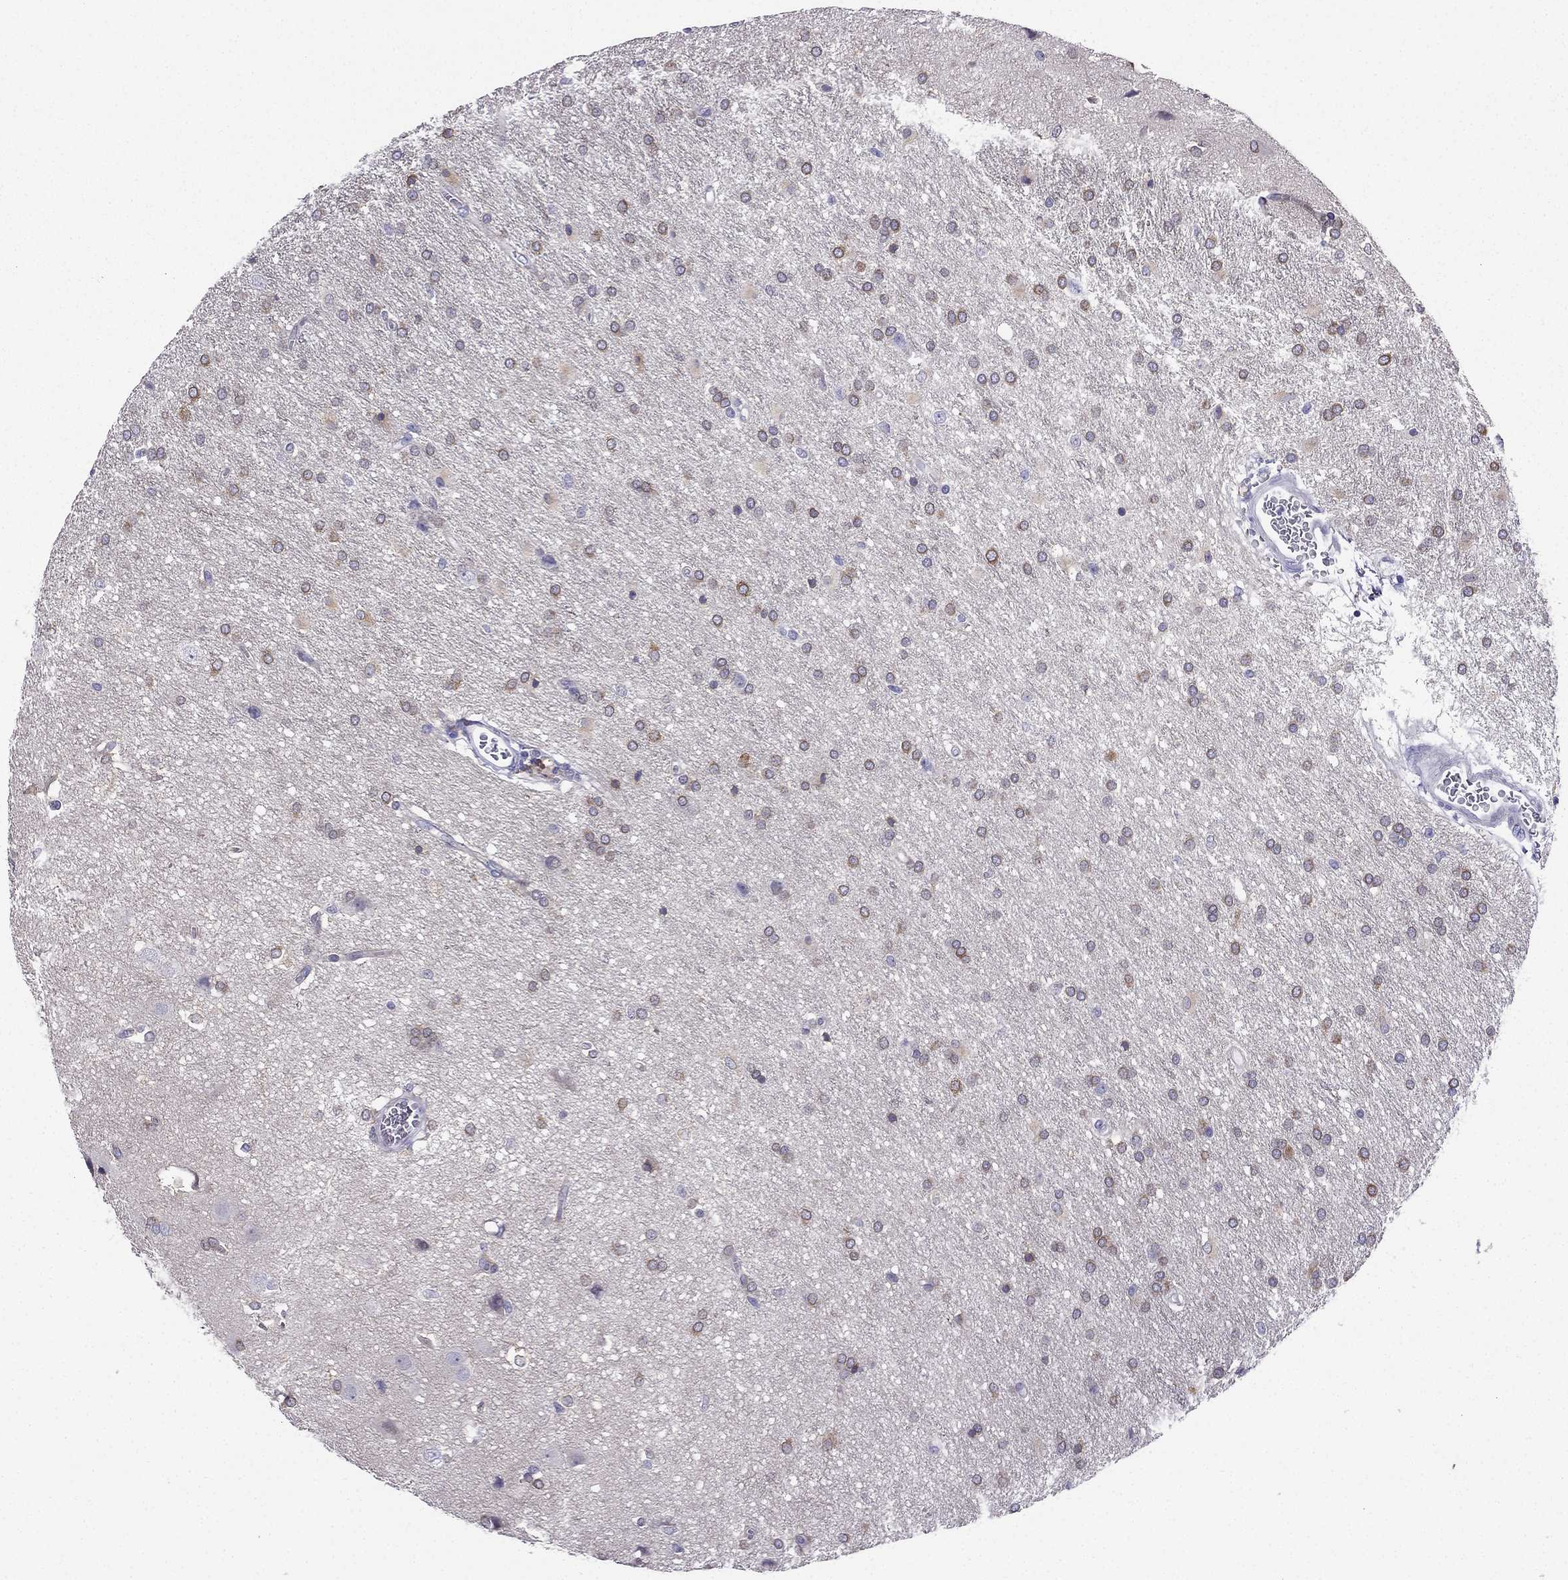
{"staining": {"intensity": "moderate", "quantity": "<25%", "location": "cytoplasmic/membranous"}, "tissue": "glioma", "cell_type": "Tumor cells", "image_type": "cancer", "snomed": [{"axis": "morphology", "description": "Glioma, malignant, Low grade"}, {"axis": "topography", "description": "Brain"}], "caption": "Immunohistochemistry (IHC) of human glioma exhibits low levels of moderate cytoplasmic/membranous expression in about <25% of tumor cells.", "gene": "KCNJ10", "patient": {"sex": "female", "age": 32}}